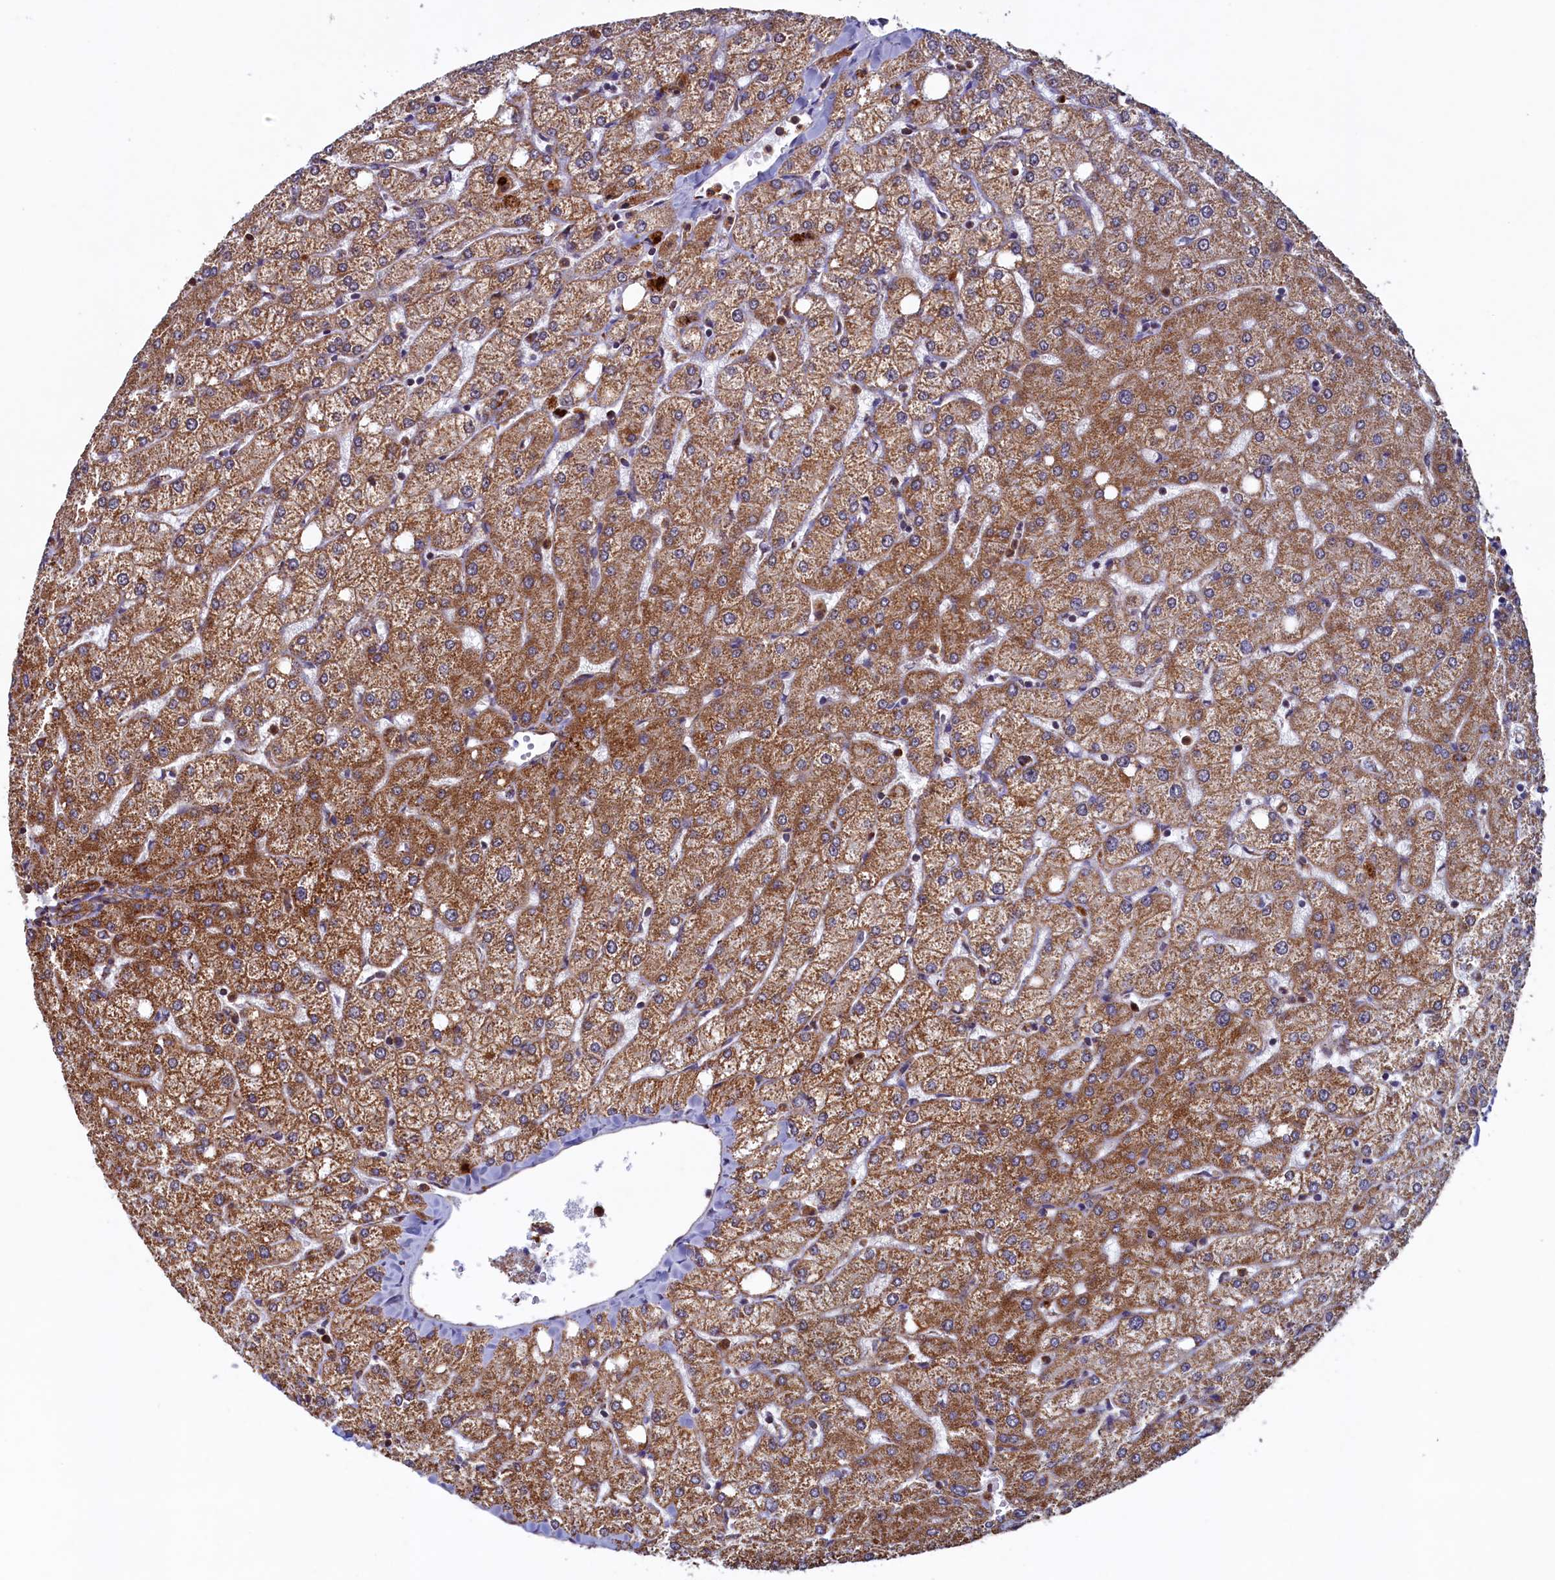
{"staining": {"intensity": "moderate", "quantity": ">75%", "location": "cytoplasmic/membranous"}, "tissue": "liver", "cell_type": "Cholangiocytes", "image_type": "normal", "snomed": [{"axis": "morphology", "description": "Normal tissue, NOS"}, {"axis": "topography", "description": "Liver"}], "caption": "A micrograph of human liver stained for a protein reveals moderate cytoplasmic/membranous brown staining in cholangiocytes. Nuclei are stained in blue.", "gene": "UBE3B", "patient": {"sex": "female", "age": 54}}